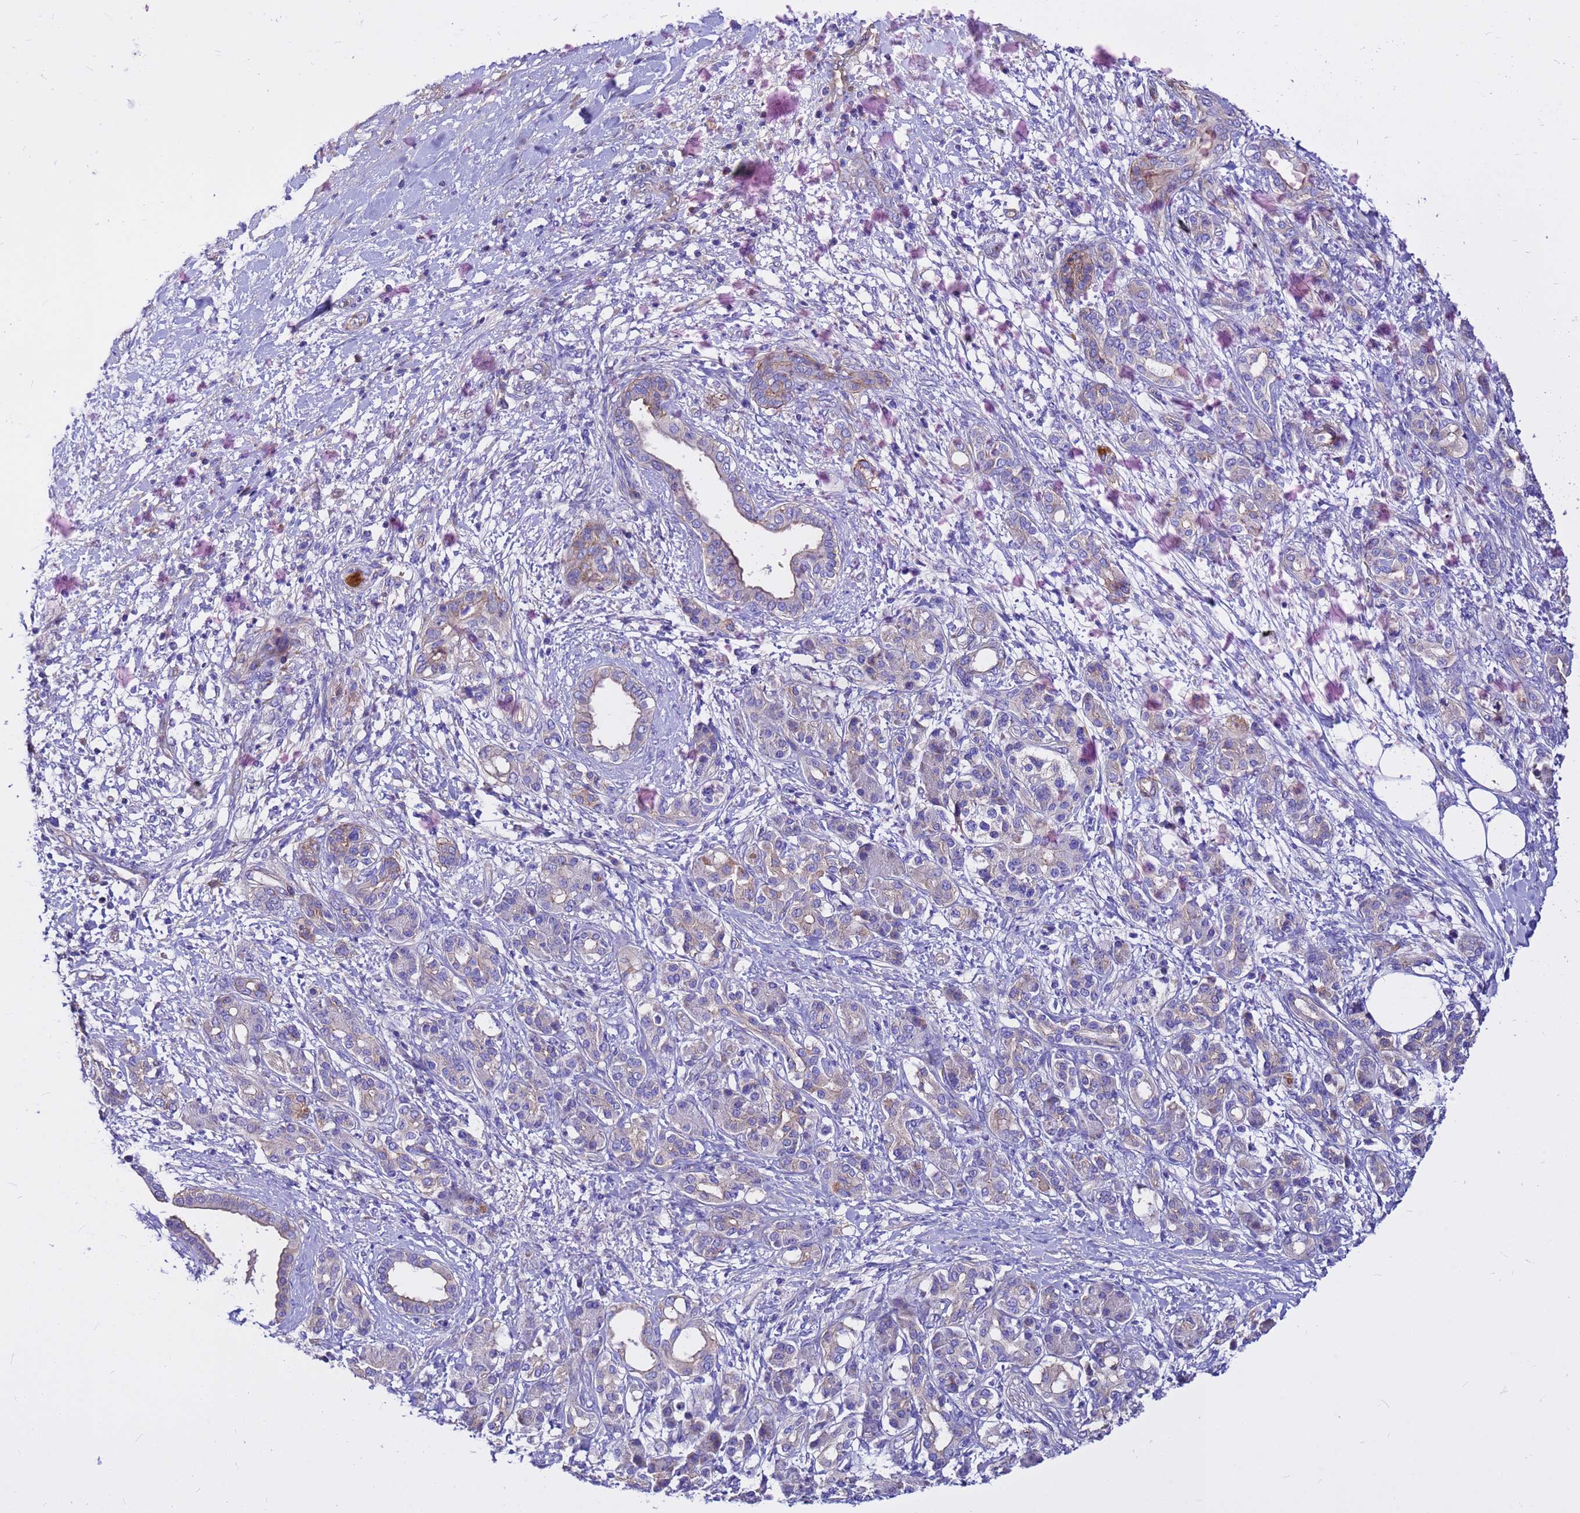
{"staining": {"intensity": "negative", "quantity": "none", "location": "none"}, "tissue": "pancreatic cancer", "cell_type": "Tumor cells", "image_type": "cancer", "snomed": [{"axis": "morphology", "description": "Adenocarcinoma, NOS"}, {"axis": "topography", "description": "Pancreas"}], "caption": "Pancreatic adenocarcinoma was stained to show a protein in brown. There is no significant positivity in tumor cells. Nuclei are stained in blue.", "gene": "CRHBP", "patient": {"sex": "female", "age": 55}}